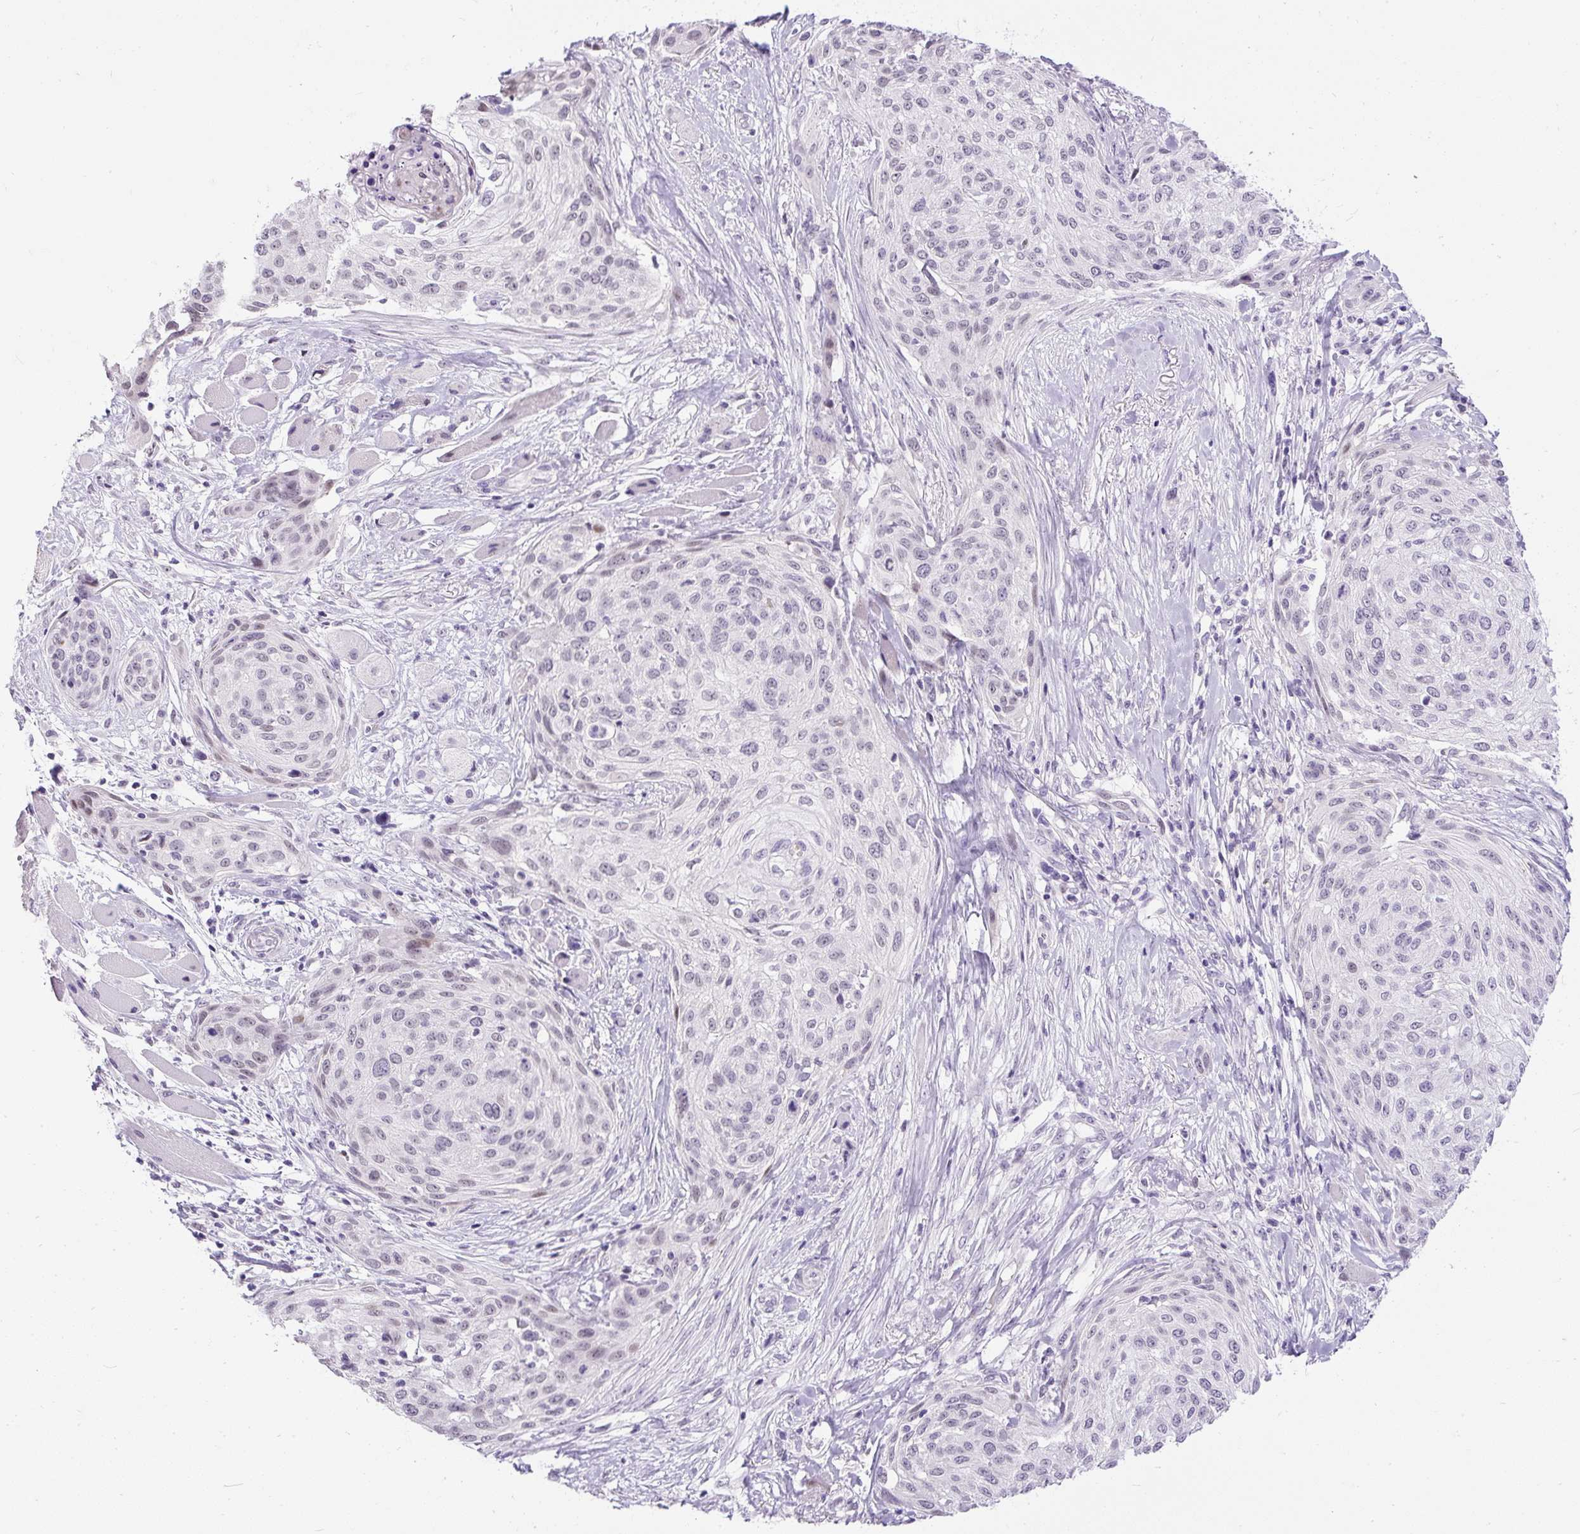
{"staining": {"intensity": "weak", "quantity": "<25%", "location": "nuclear"}, "tissue": "skin cancer", "cell_type": "Tumor cells", "image_type": "cancer", "snomed": [{"axis": "morphology", "description": "Squamous cell carcinoma, NOS"}, {"axis": "topography", "description": "Skin"}], "caption": "An IHC histopathology image of squamous cell carcinoma (skin) is shown. There is no staining in tumor cells of squamous cell carcinoma (skin).", "gene": "WNT10B", "patient": {"sex": "female", "age": 87}}